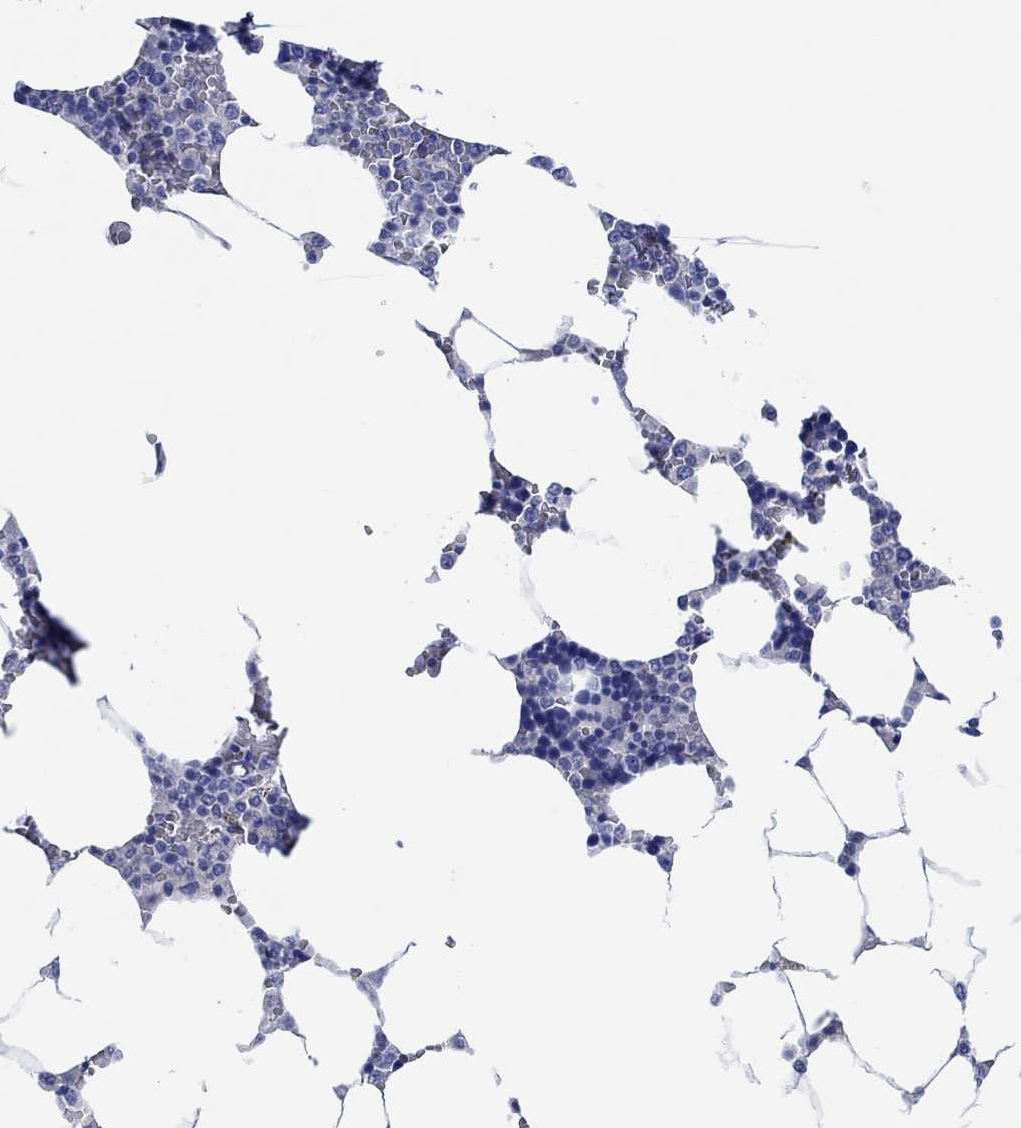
{"staining": {"intensity": "negative", "quantity": "none", "location": "none"}, "tissue": "bone marrow", "cell_type": "Hematopoietic cells", "image_type": "normal", "snomed": [{"axis": "morphology", "description": "Normal tissue, NOS"}, {"axis": "topography", "description": "Bone marrow"}], "caption": "A histopathology image of bone marrow stained for a protein reveals no brown staining in hematopoietic cells. (Stains: DAB (3,3'-diaminobenzidine) immunohistochemistry (IHC) with hematoxylin counter stain, Microscopy: brightfield microscopy at high magnification).", "gene": "CPNE6", "patient": {"sex": "male", "age": 63}}